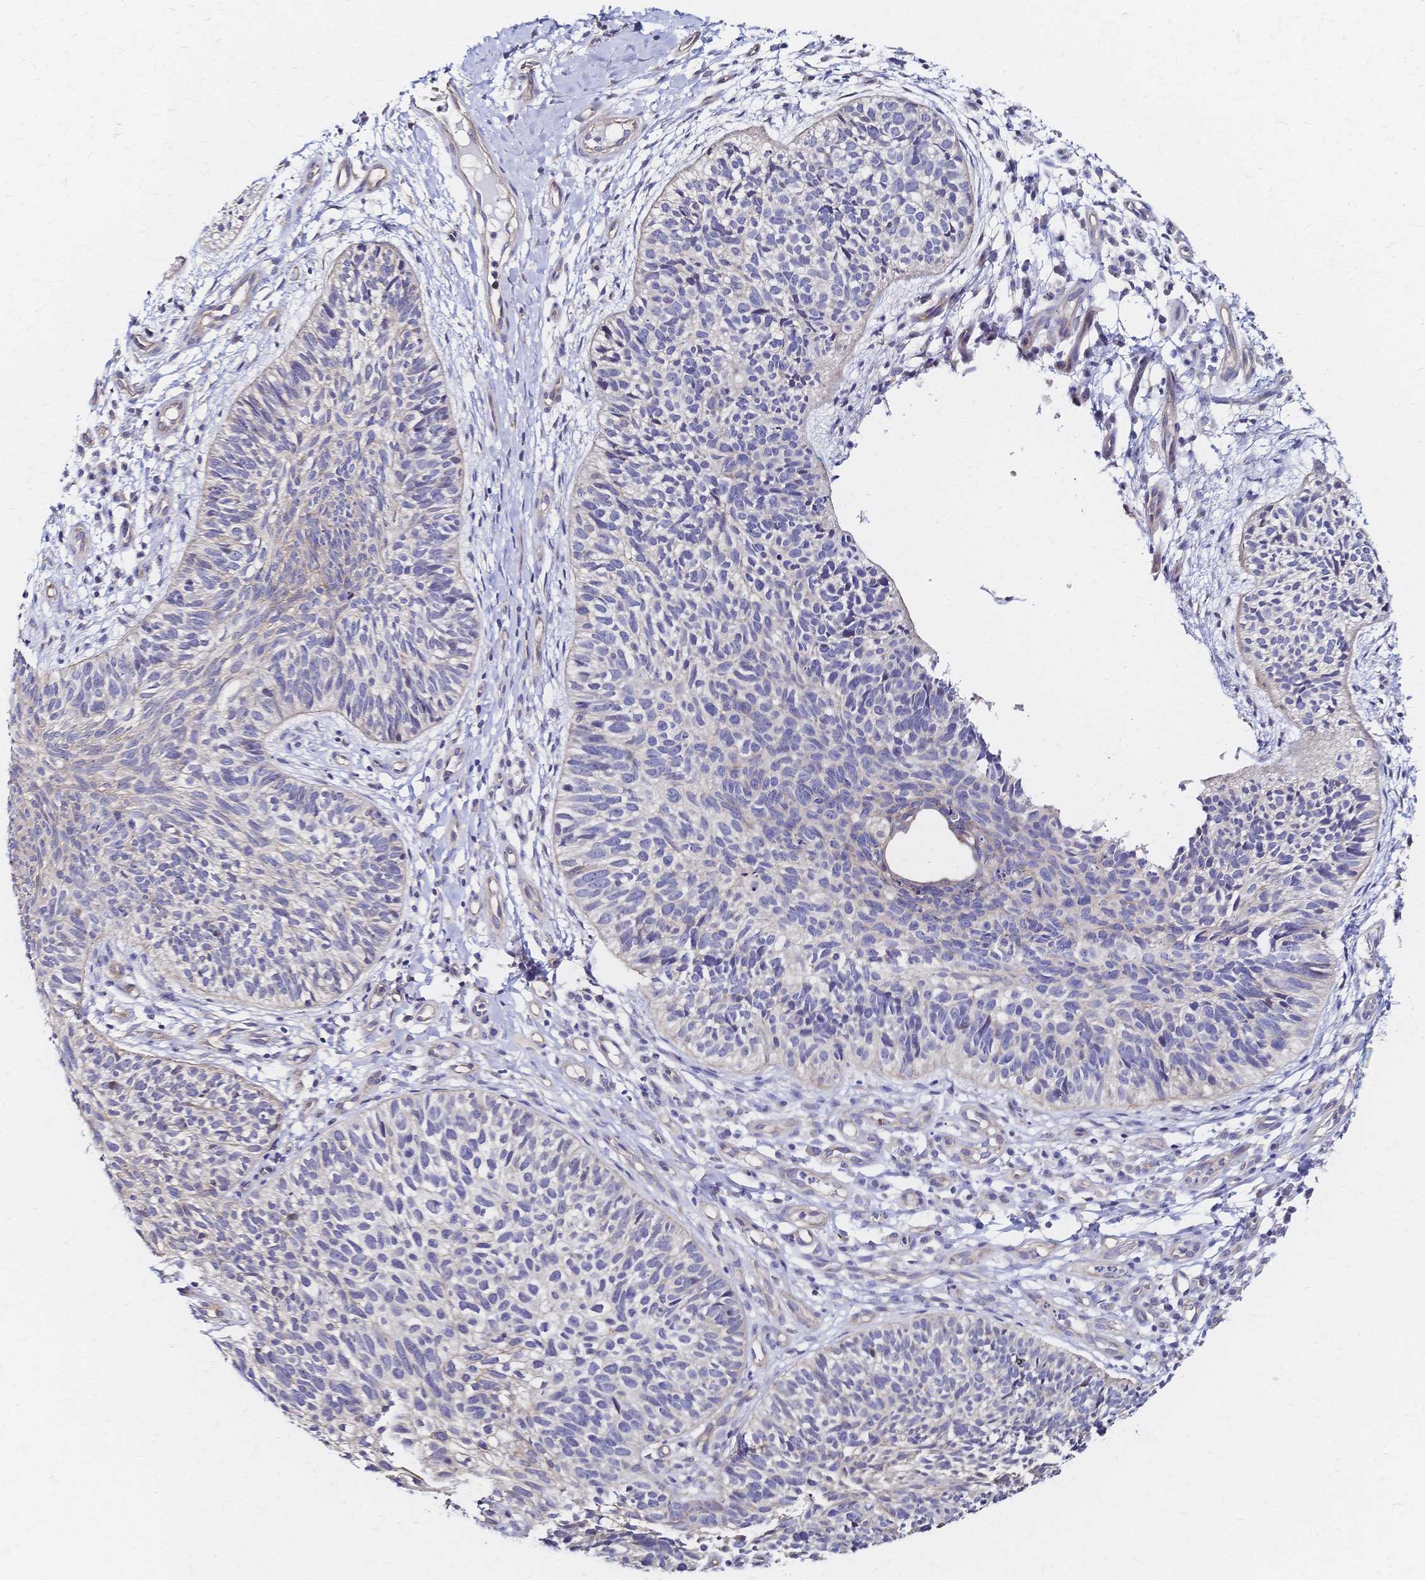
{"staining": {"intensity": "negative", "quantity": "none", "location": "none"}, "tissue": "skin cancer", "cell_type": "Tumor cells", "image_type": "cancer", "snomed": [{"axis": "morphology", "description": "Basal cell carcinoma"}, {"axis": "topography", "description": "Skin"}, {"axis": "topography", "description": "Skin of leg"}], "caption": "Tumor cells are negative for brown protein staining in skin basal cell carcinoma.", "gene": "SLC5A1", "patient": {"sex": "female", "age": 87}}